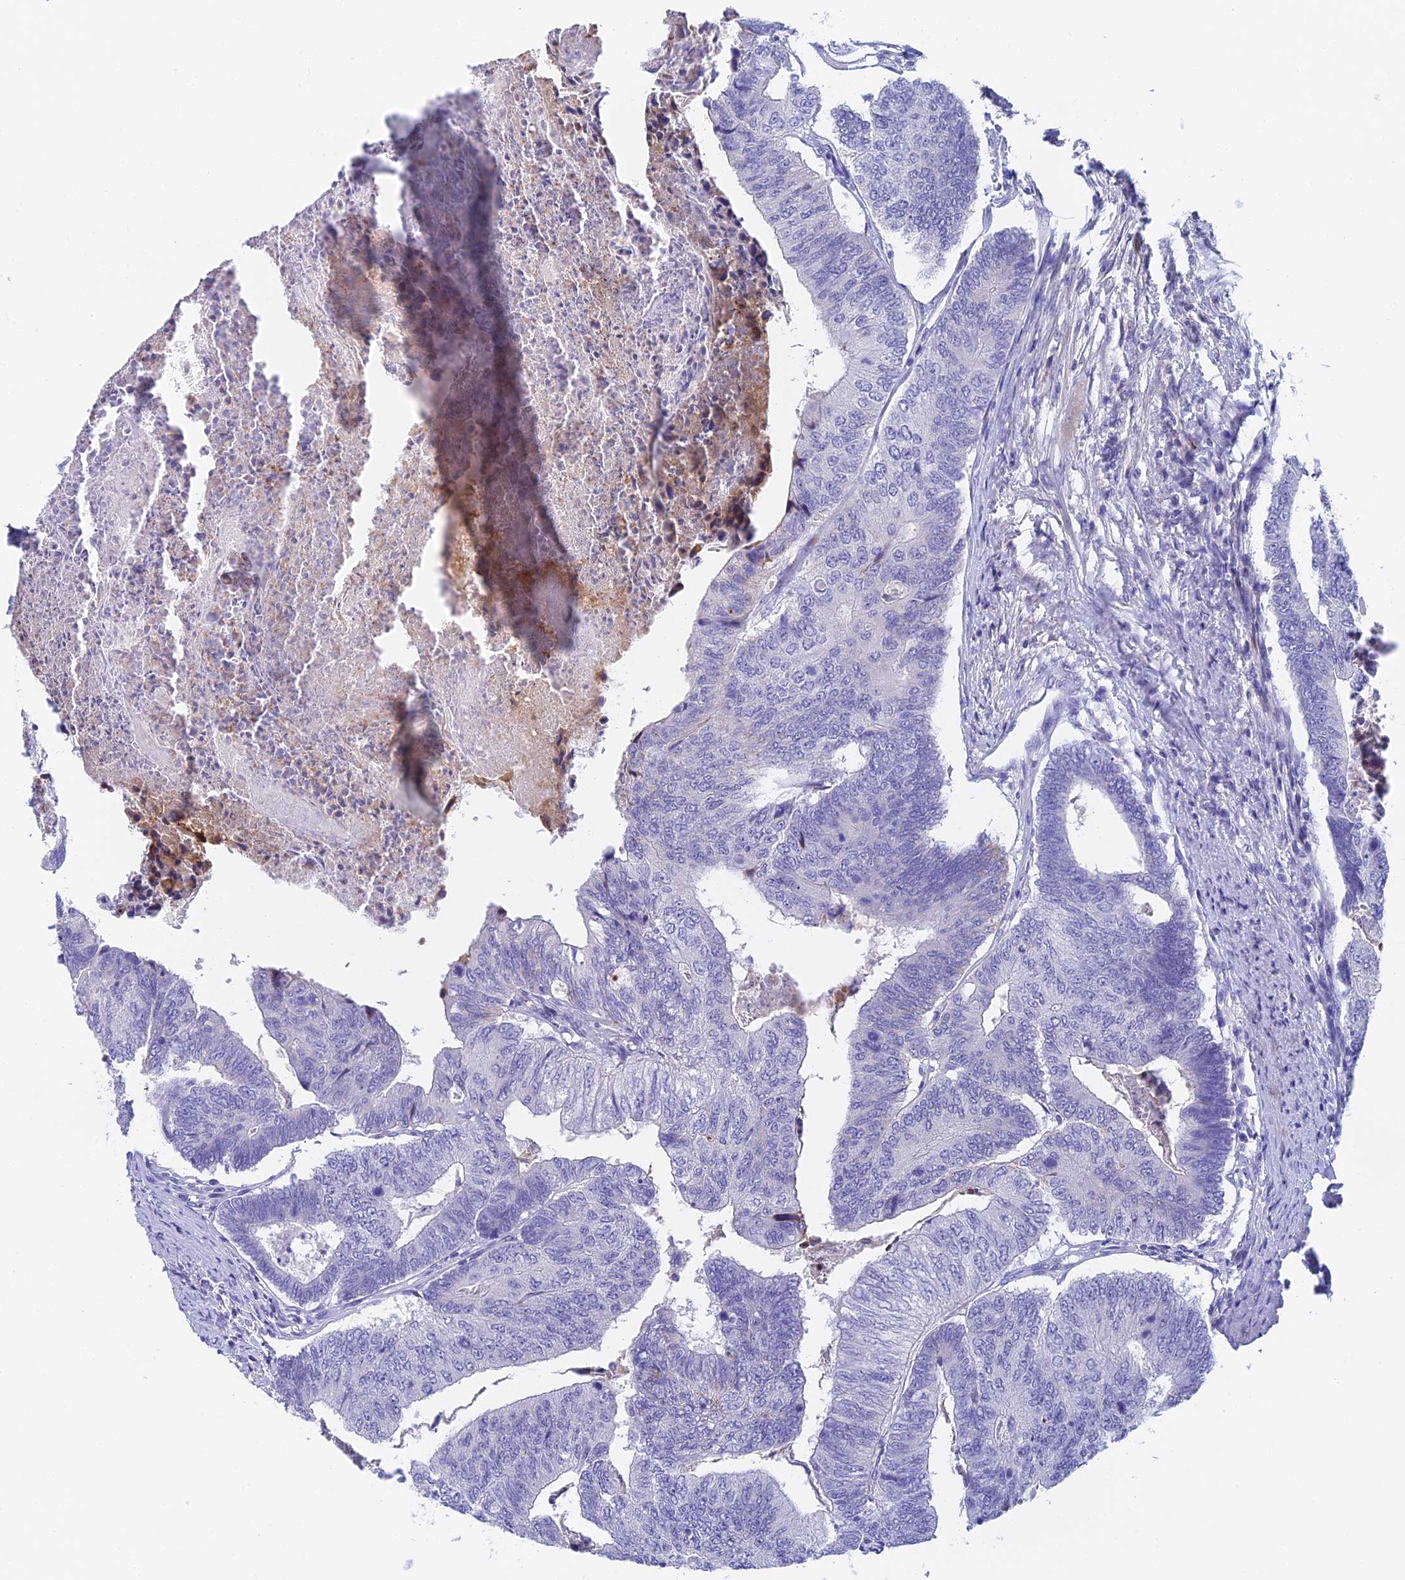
{"staining": {"intensity": "negative", "quantity": "none", "location": "none"}, "tissue": "colorectal cancer", "cell_type": "Tumor cells", "image_type": "cancer", "snomed": [{"axis": "morphology", "description": "Adenocarcinoma, NOS"}, {"axis": "topography", "description": "Colon"}], "caption": "Micrograph shows no significant protein expression in tumor cells of colorectal adenocarcinoma.", "gene": "ADAMTS13", "patient": {"sex": "female", "age": 67}}